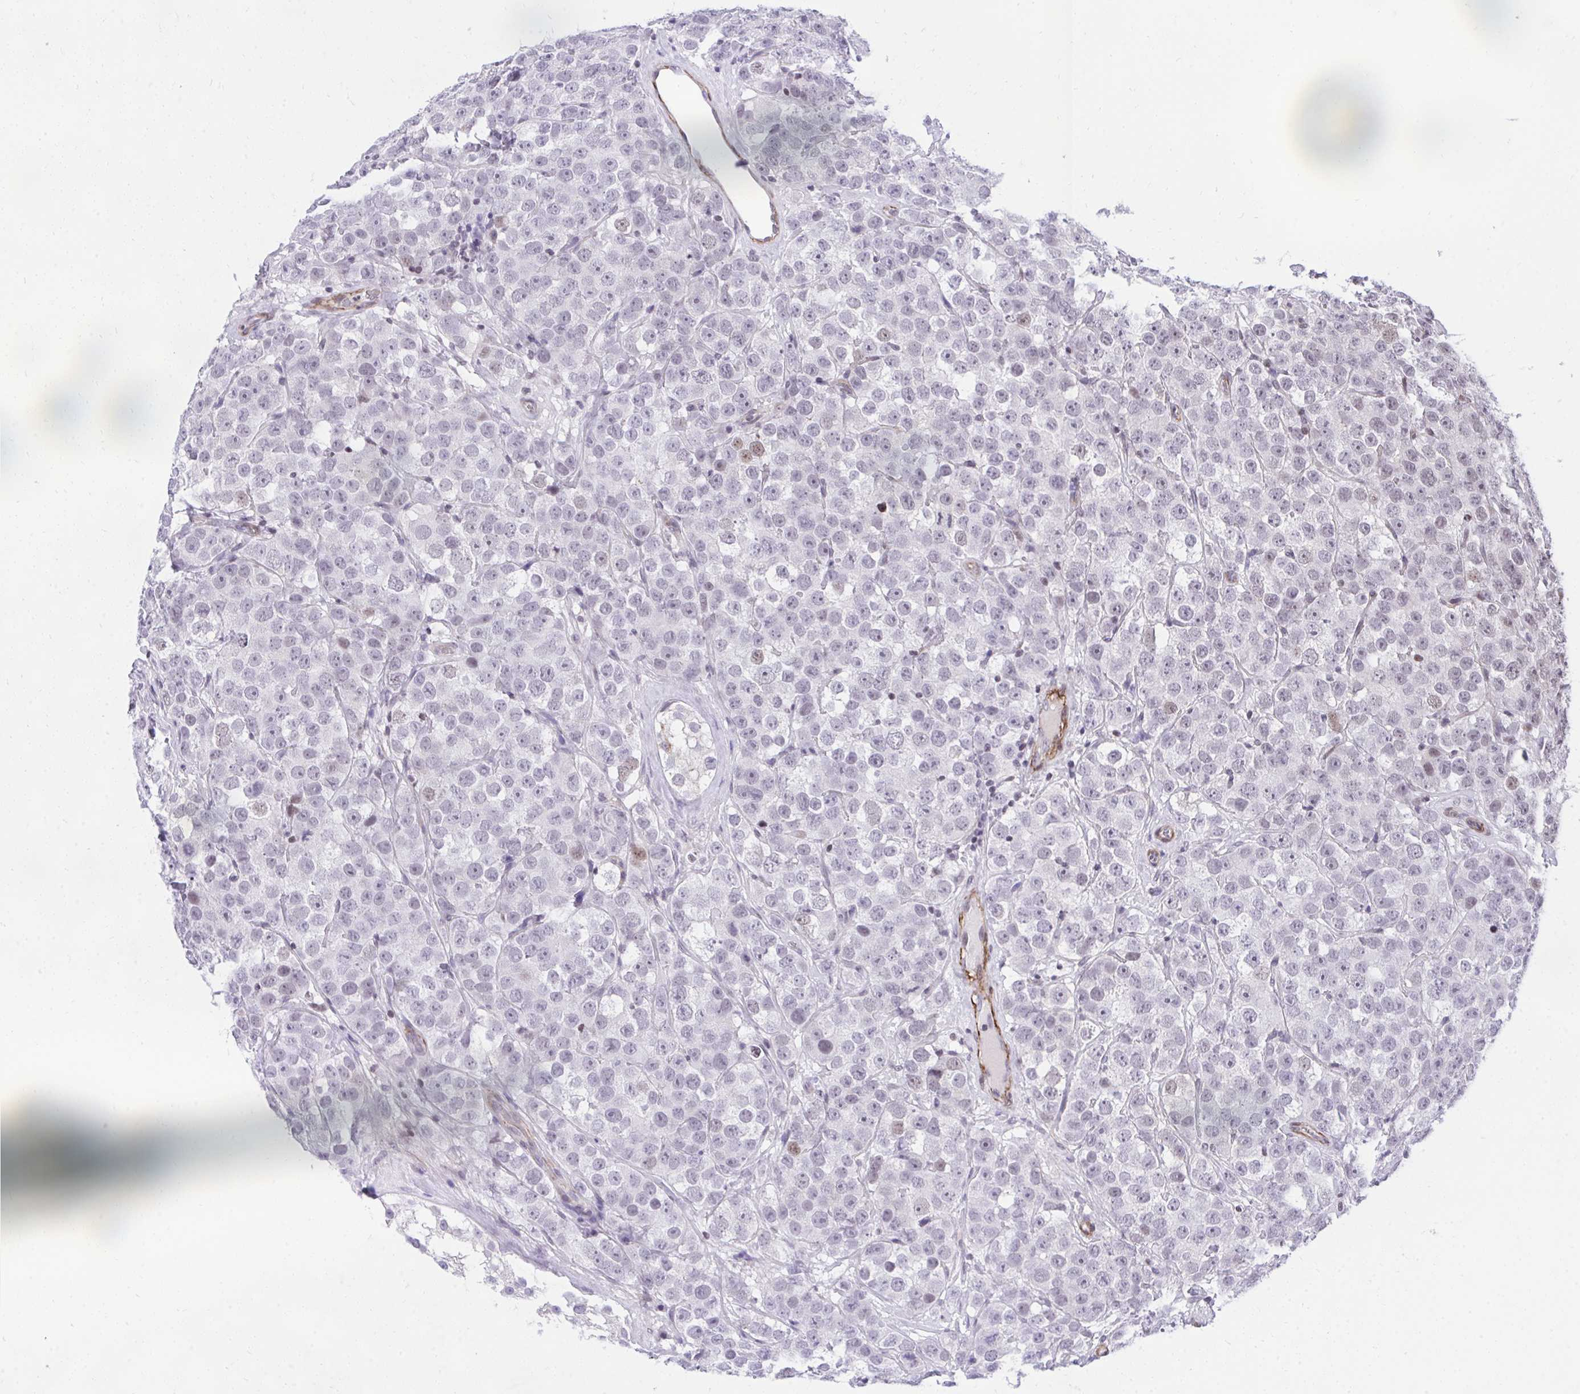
{"staining": {"intensity": "moderate", "quantity": "<25%", "location": "nuclear"}, "tissue": "testis cancer", "cell_type": "Tumor cells", "image_type": "cancer", "snomed": [{"axis": "morphology", "description": "Seminoma, NOS"}, {"axis": "topography", "description": "Testis"}], "caption": "Seminoma (testis) stained with IHC reveals moderate nuclear expression in approximately <25% of tumor cells. (IHC, brightfield microscopy, high magnification).", "gene": "KCNN4", "patient": {"sex": "male", "age": 28}}